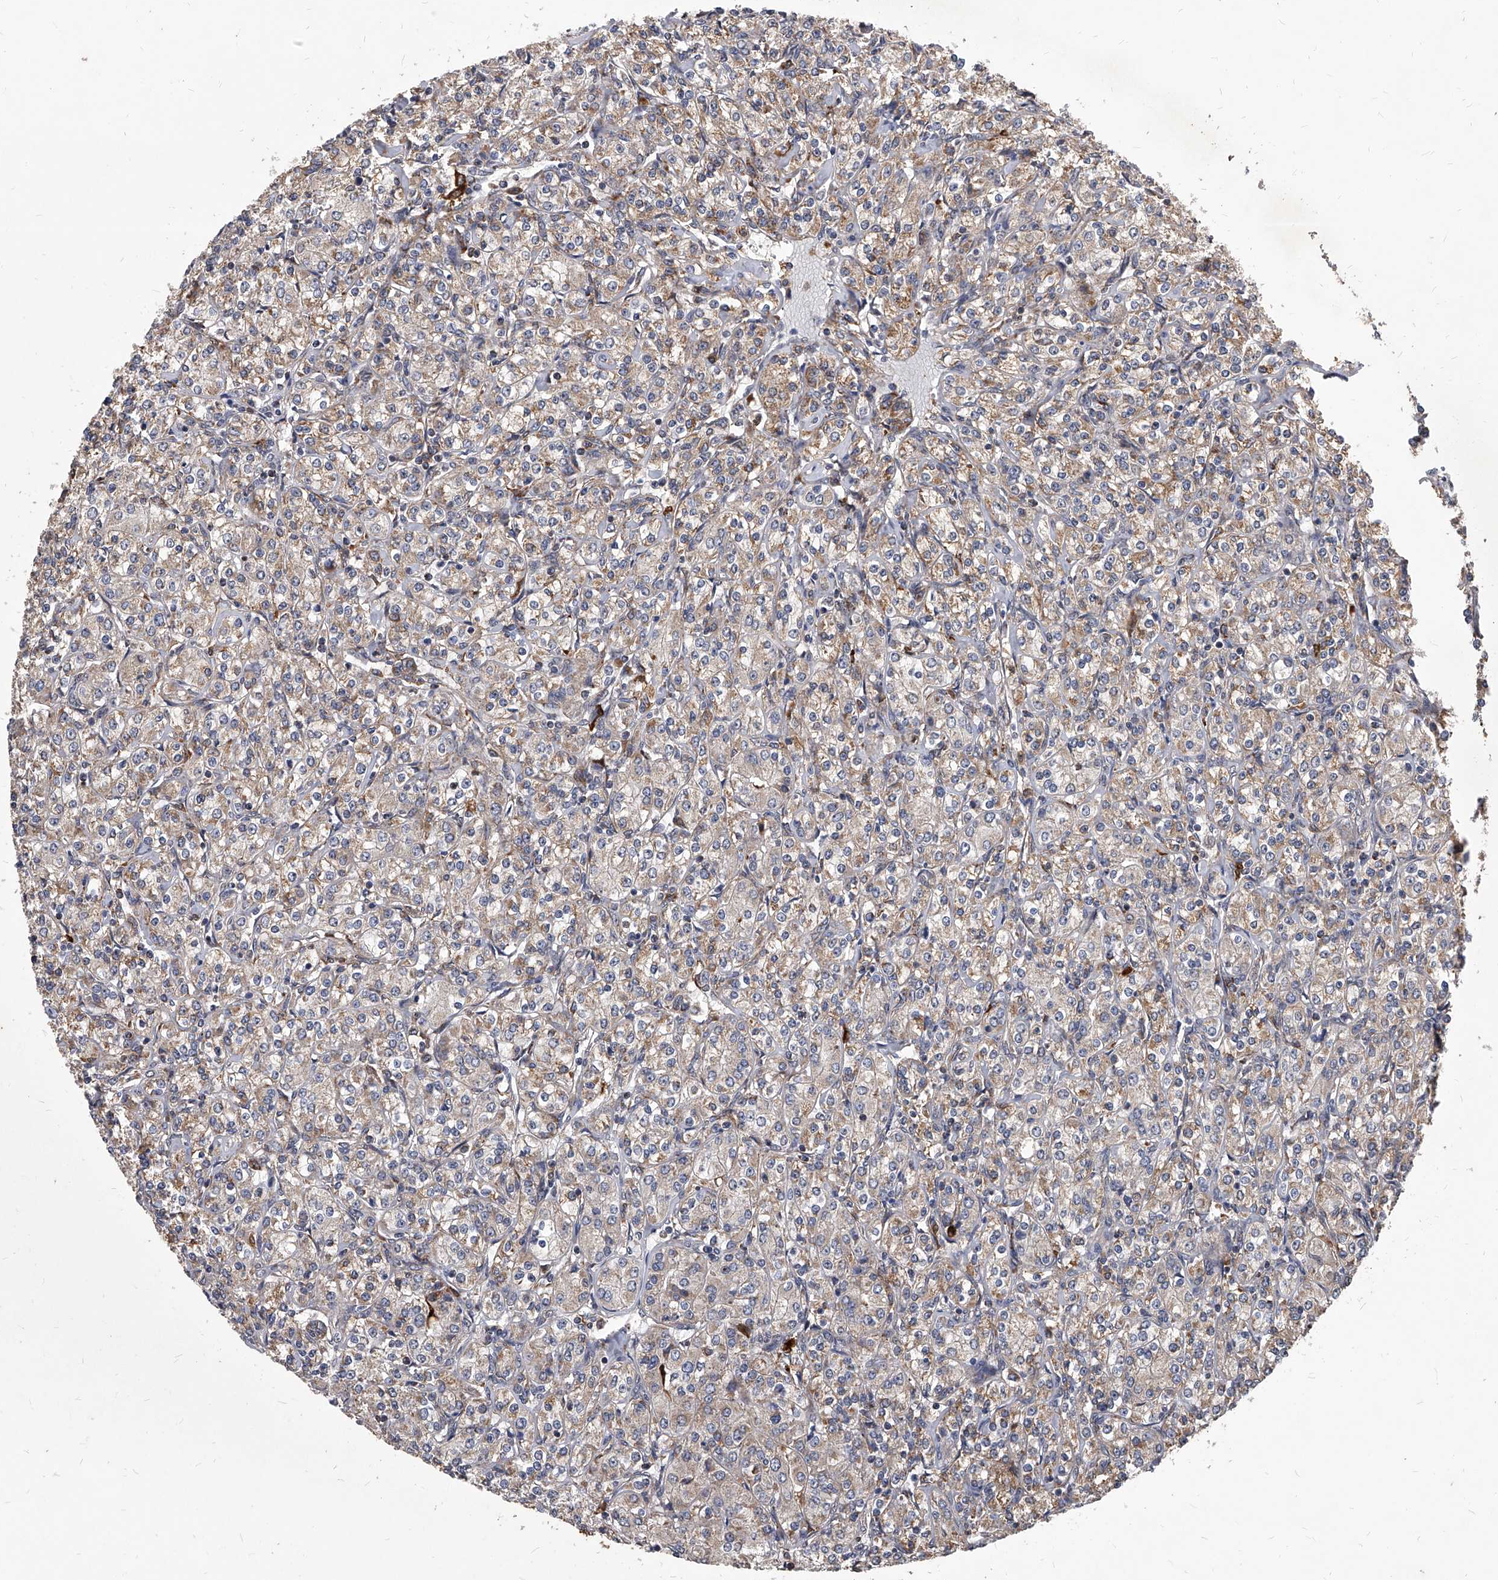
{"staining": {"intensity": "weak", "quantity": "25%-75%", "location": "cytoplasmic/membranous"}, "tissue": "renal cancer", "cell_type": "Tumor cells", "image_type": "cancer", "snomed": [{"axis": "morphology", "description": "Adenocarcinoma, NOS"}, {"axis": "topography", "description": "Kidney"}], "caption": "Protein analysis of renal adenocarcinoma tissue exhibits weak cytoplasmic/membranous positivity in approximately 25%-75% of tumor cells.", "gene": "SOBP", "patient": {"sex": "male", "age": 77}}